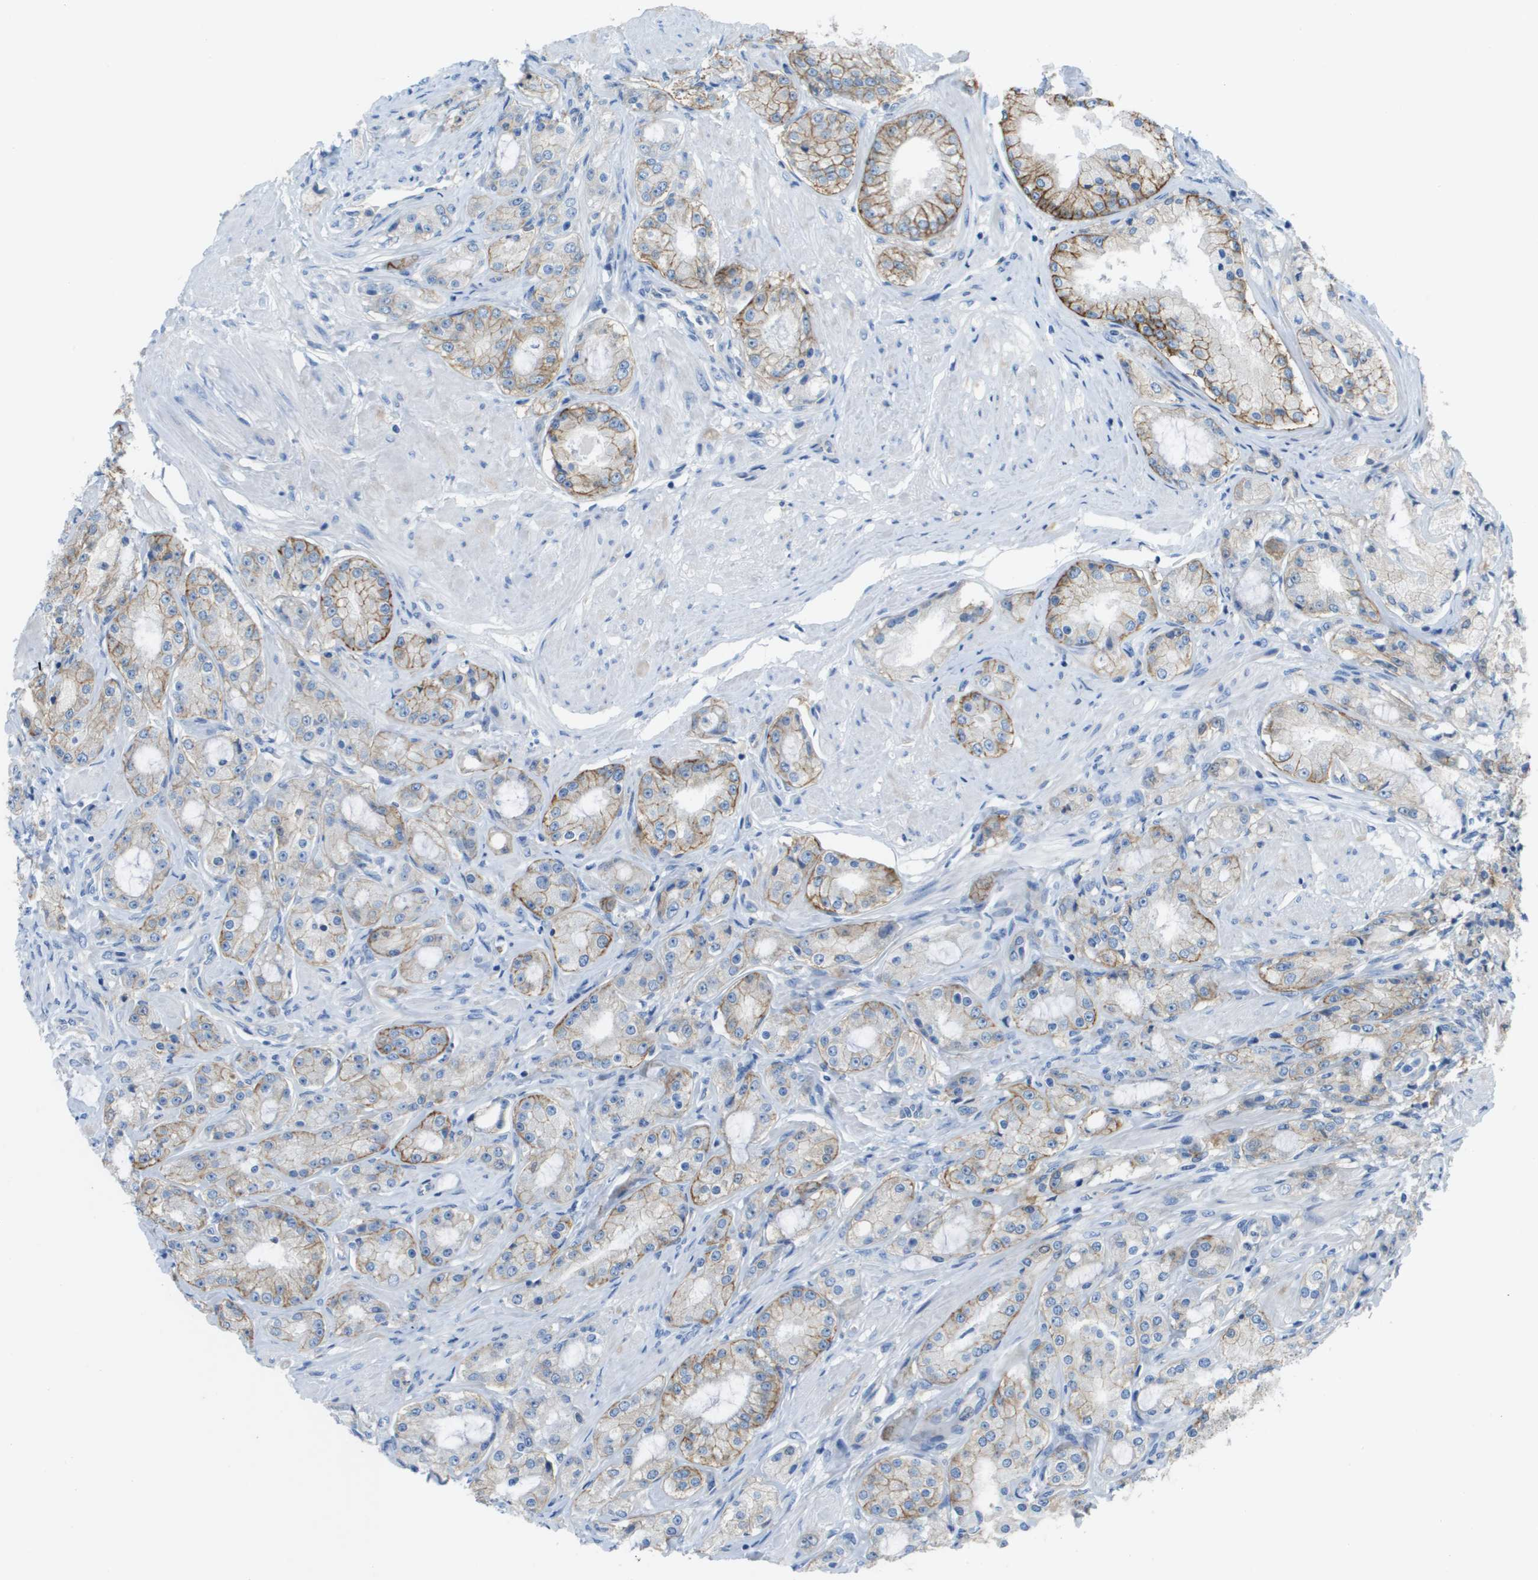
{"staining": {"intensity": "moderate", "quantity": ">75%", "location": "cytoplasmic/membranous"}, "tissue": "prostate cancer", "cell_type": "Tumor cells", "image_type": "cancer", "snomed": [{"axis": "morphology", "description": "Adenocarcinoma, Low grade"}, {"axis": "topography", "description": "Prostate"}], "caption": "An immunohistochemistry image of tumor tissue is shown. Protein staining in brown labels moderate cytoplasmic/membranous positivity in prostate cancer (low-grade adenocarcinoma) within tumor cells.", "gene": "CD46", "patient": {"sex": "male", "age": 63}}